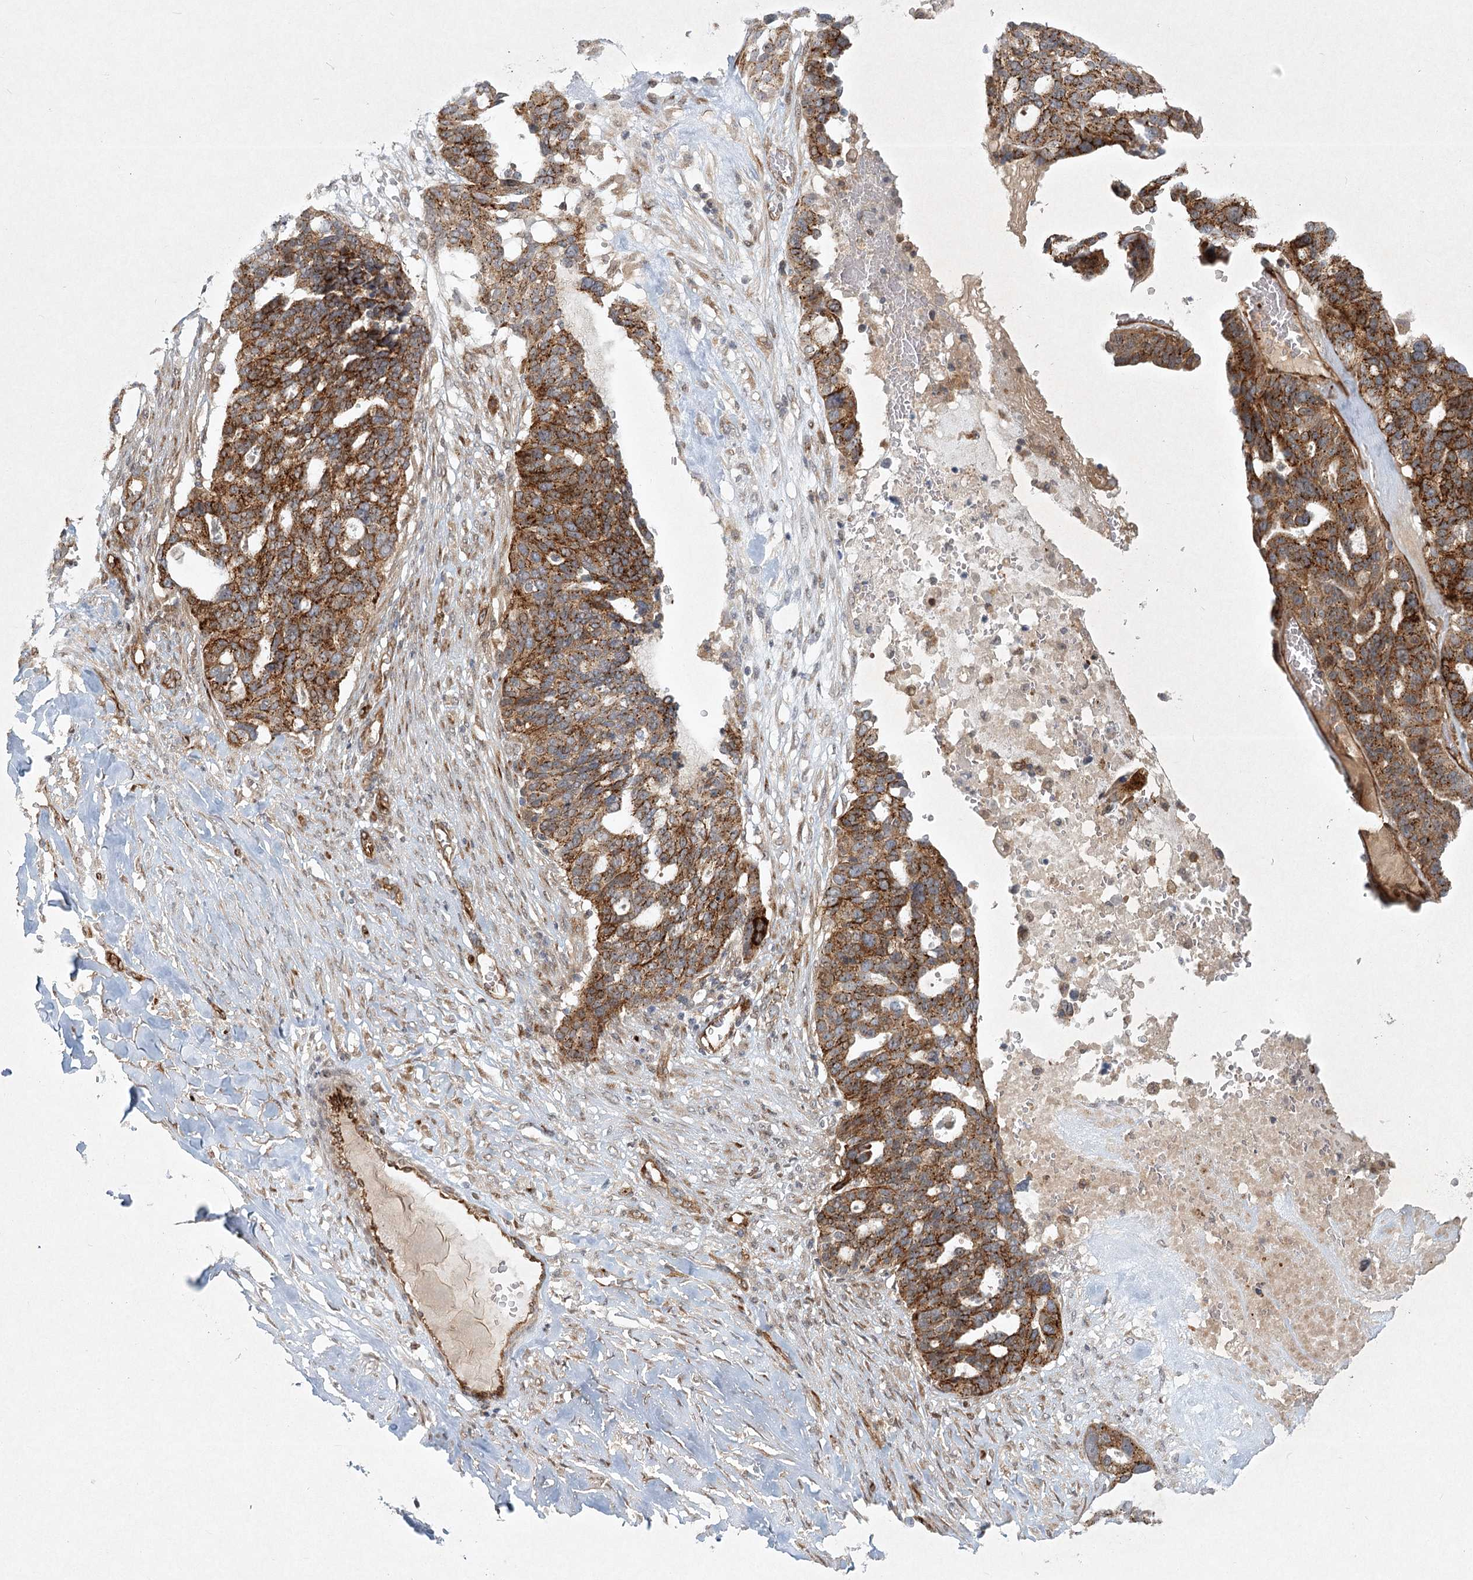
{"staining": {"intensity": "moderate", "quantity": ">75%", "location": "cytoplasmic/membranous"}, "tissue": "ovarian cancer", "cell_type": "Tumor cells", "image_type": "cancer", "snomed": [{"axis": "morphology", "description": "Cystadenocarcinoma, serous, NOS"}, {"axis": "topography", "description": "Ovary"}], "caption": "This image demonstrates immunohistochemistry staining of human serous cystadenocarcinoma (ovarian), with medium moderate cytoplasmic/membranous positivity in approximately >75% of tumor cells.", "gene": "ARHGAP31", "patient": {"sex": "female", "age": 59}}